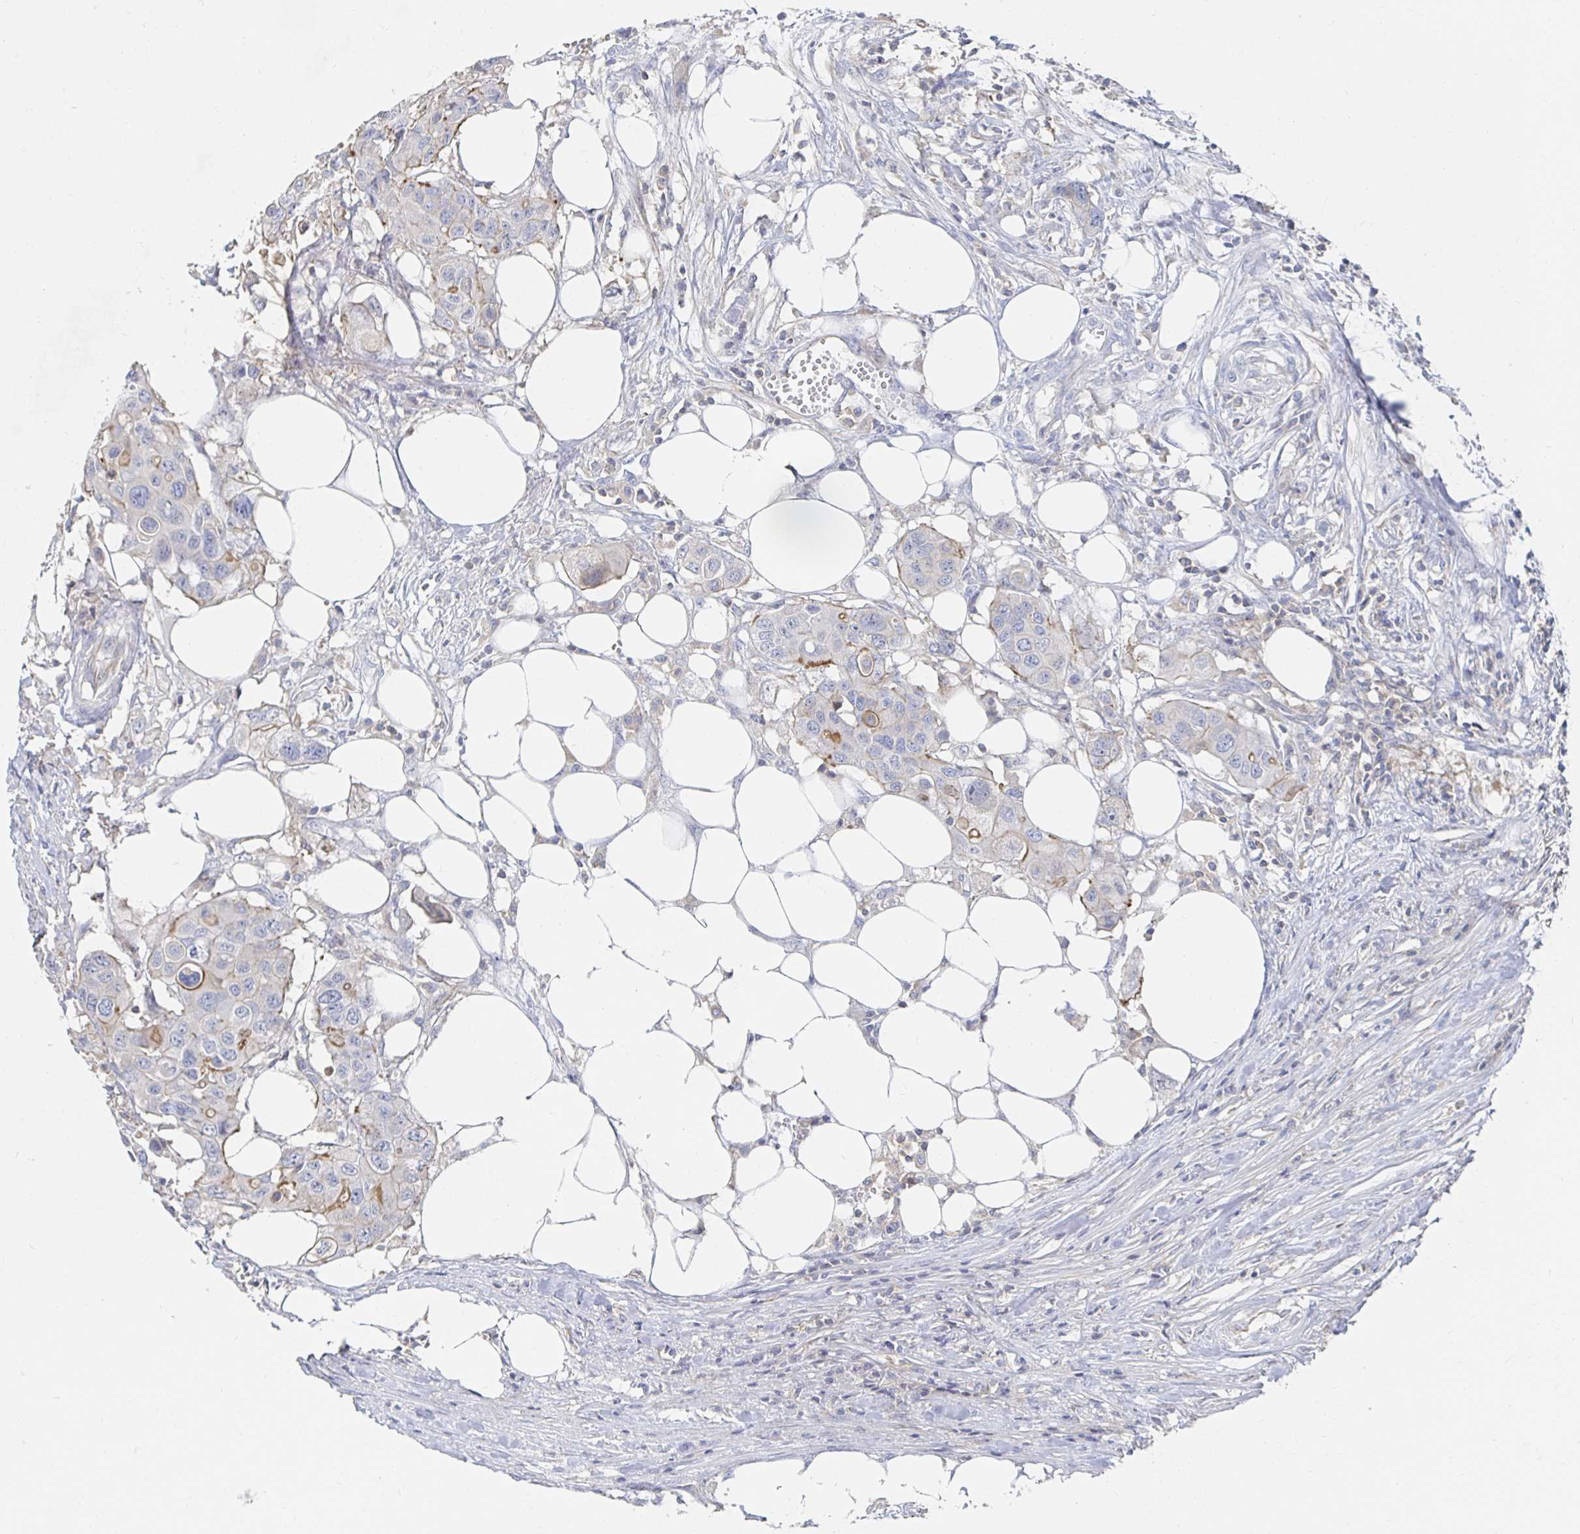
{"staining": {"intensity": "weak", "quantity": "<25%", "location": "cytoplasmic/membranous"}, "tissue": "colorectal cancer", "cell_type": "Tumor cells", "image_type": "cancer", "snomed": [{"axis": "morphology", "description": "Adenocarcinoma, NOS"}, {"axis": "topography", "description": "Colon"}], "caption": "Tumor cells are negative for protein expression in human colorectal cancer (adenocarcinoma).", "gene": "PIK3CD", "patient": {"sex": "male", "age": 77}}